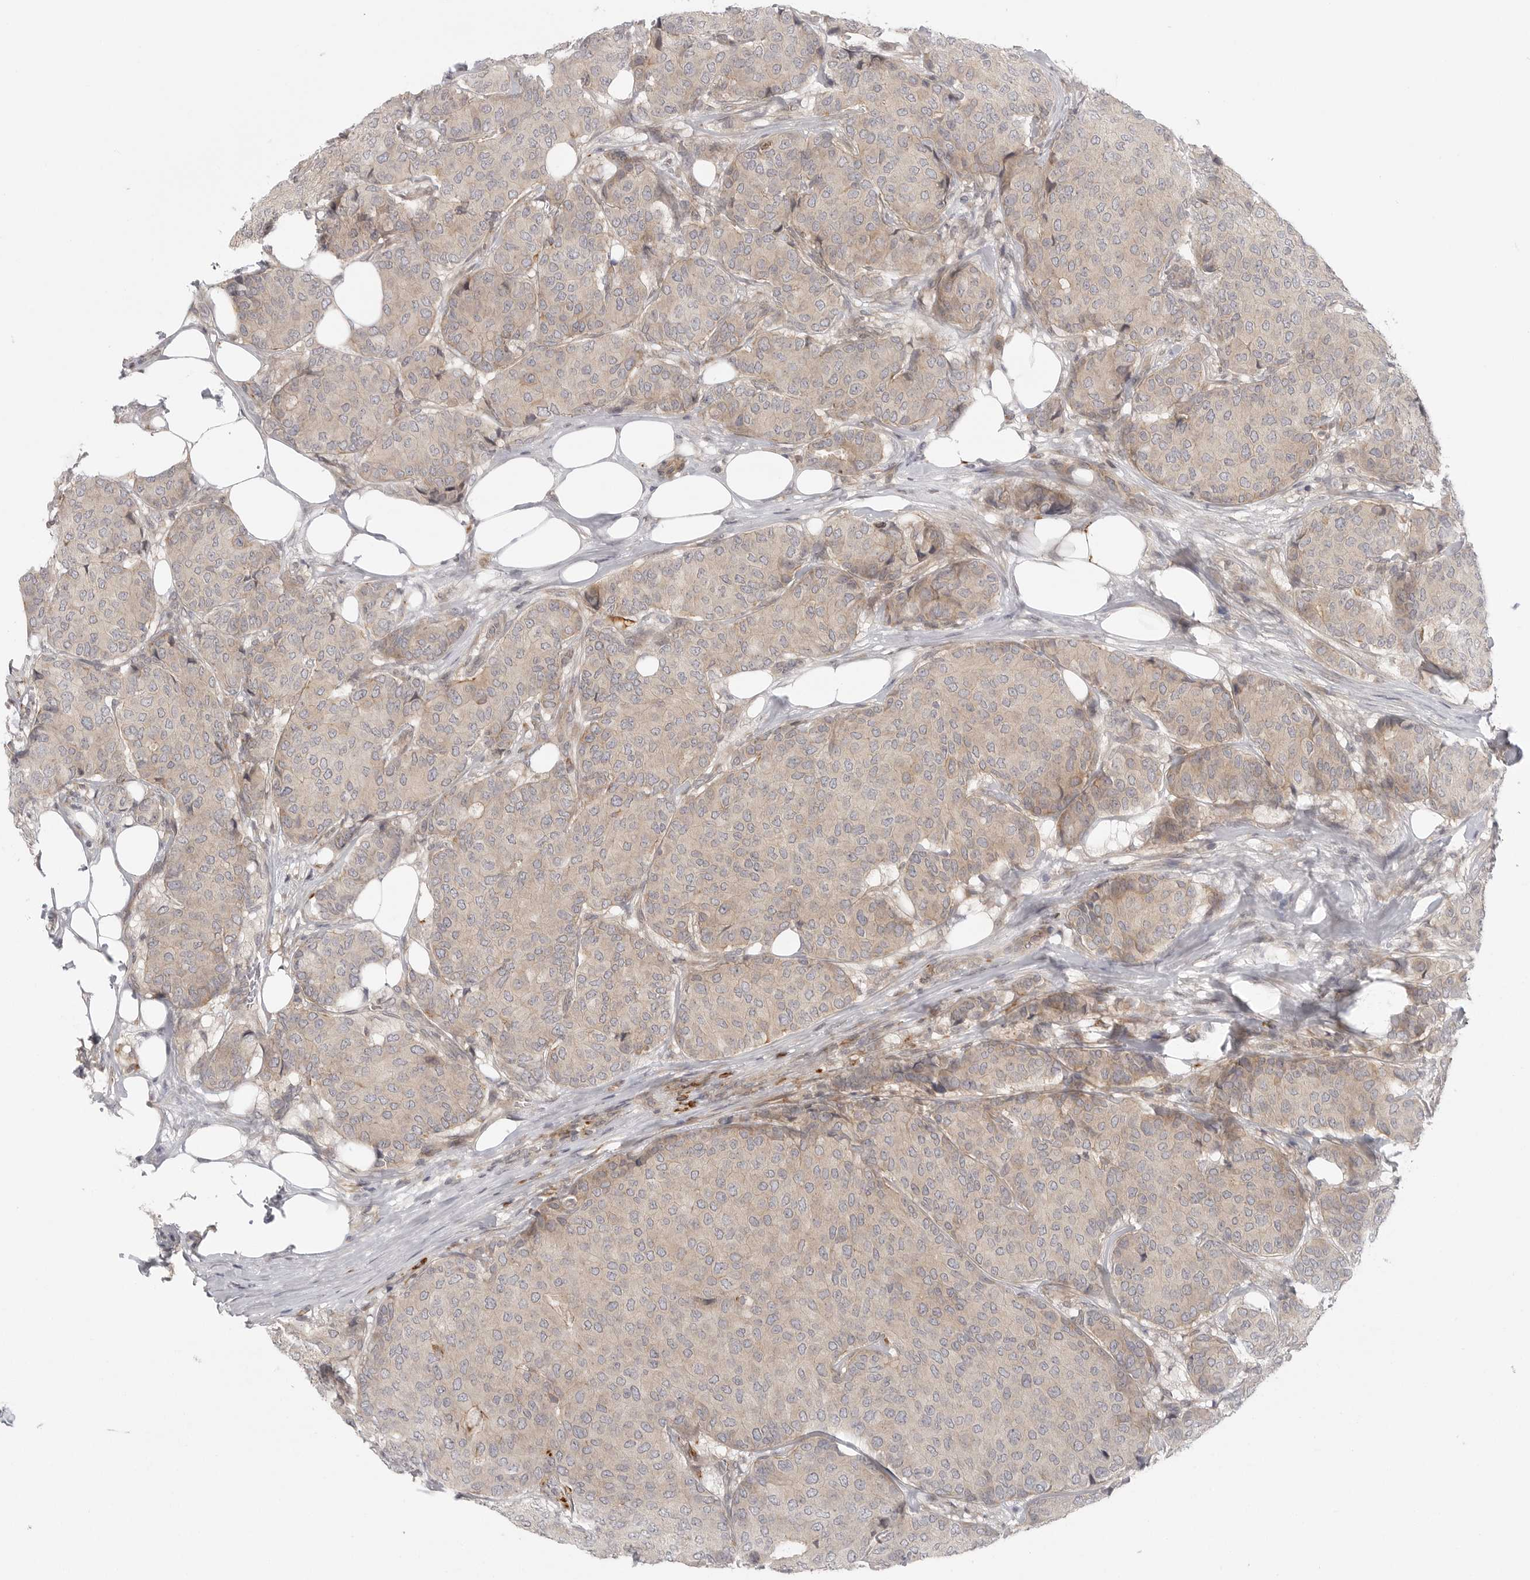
{"staining": {"intensity": "weak", "quantity": "25%-75%", "location": "cytoplasmic/membranous"}, "tissue": "breast cancer", "cell_type": "Tumor cells", "image_type": "cancer", "snomed": [{"axis": "morphology", "description": "Duct carcinoma"}, {"axis": "topography", "description": "Breast"}], "caption": "There is low levels of weak cytoplasmic/membranous staining in tumor cells of breast infiltrating ductal carcinoma, as demonstrated by immunohistochemical staining (brown color).", "gene": "CCPG1", "patient": {"sex": "female", "age": 75}}